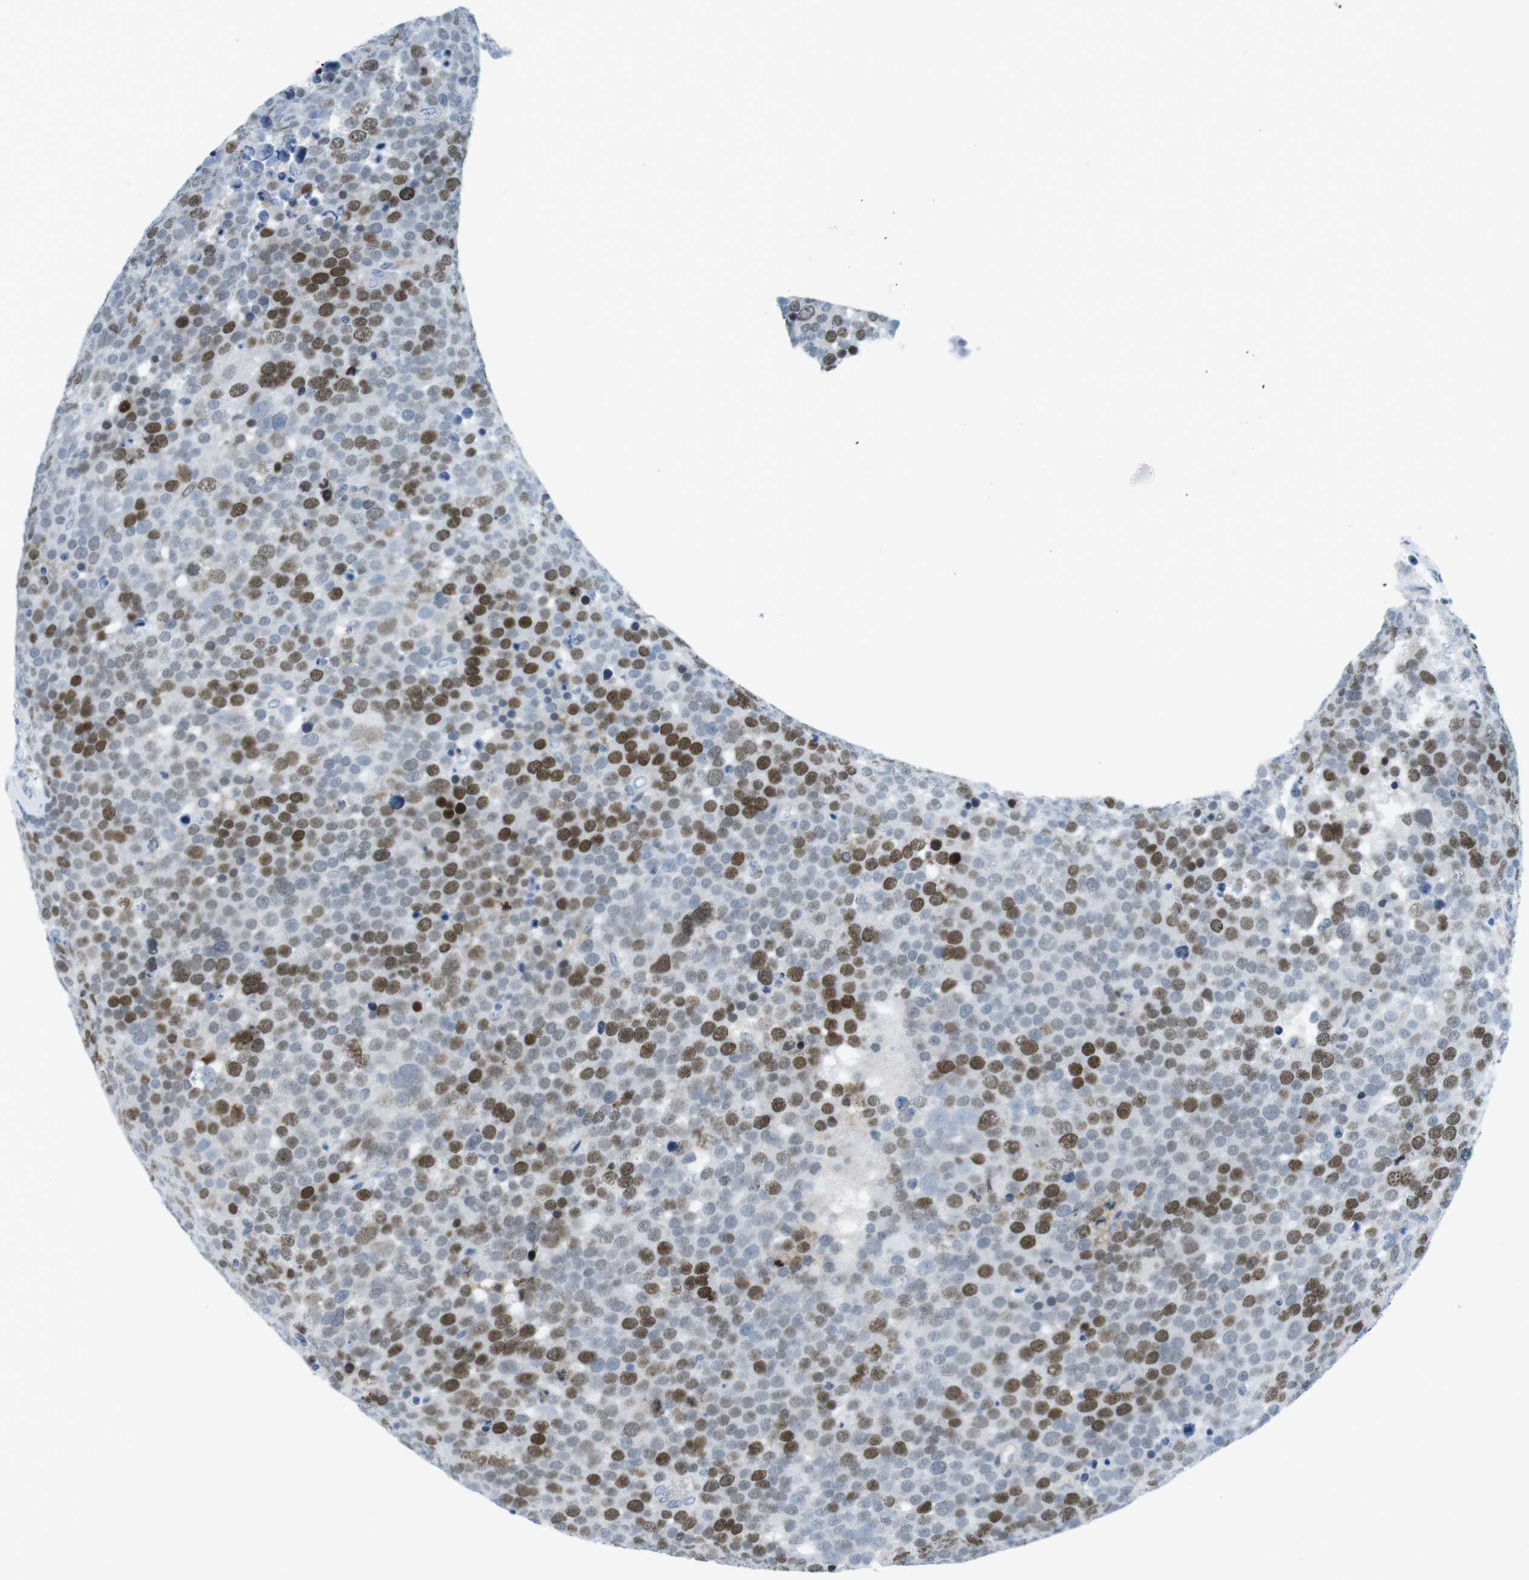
{"staining": {"intensity": "moderate", "quantity": "25%-75%", "location": "nuclear"}, "tissue": "testis cancer", "cell_type": "Tumor cells", "image_type": "cancer", "snomed": [{"axis": "morphology", "description": "Seminoma, NOS"}, {"axis": "topography", "description": "Testis"}], "caption": "Approximately 25%-75% of tumor cells in human testis cancer (seminoma) demonstrate moderate nuclear protein staining as visualized by brown immunohistochemical staining.", "gene": "CHAF1A", "patient": {"sex": "male", "age": 71}}